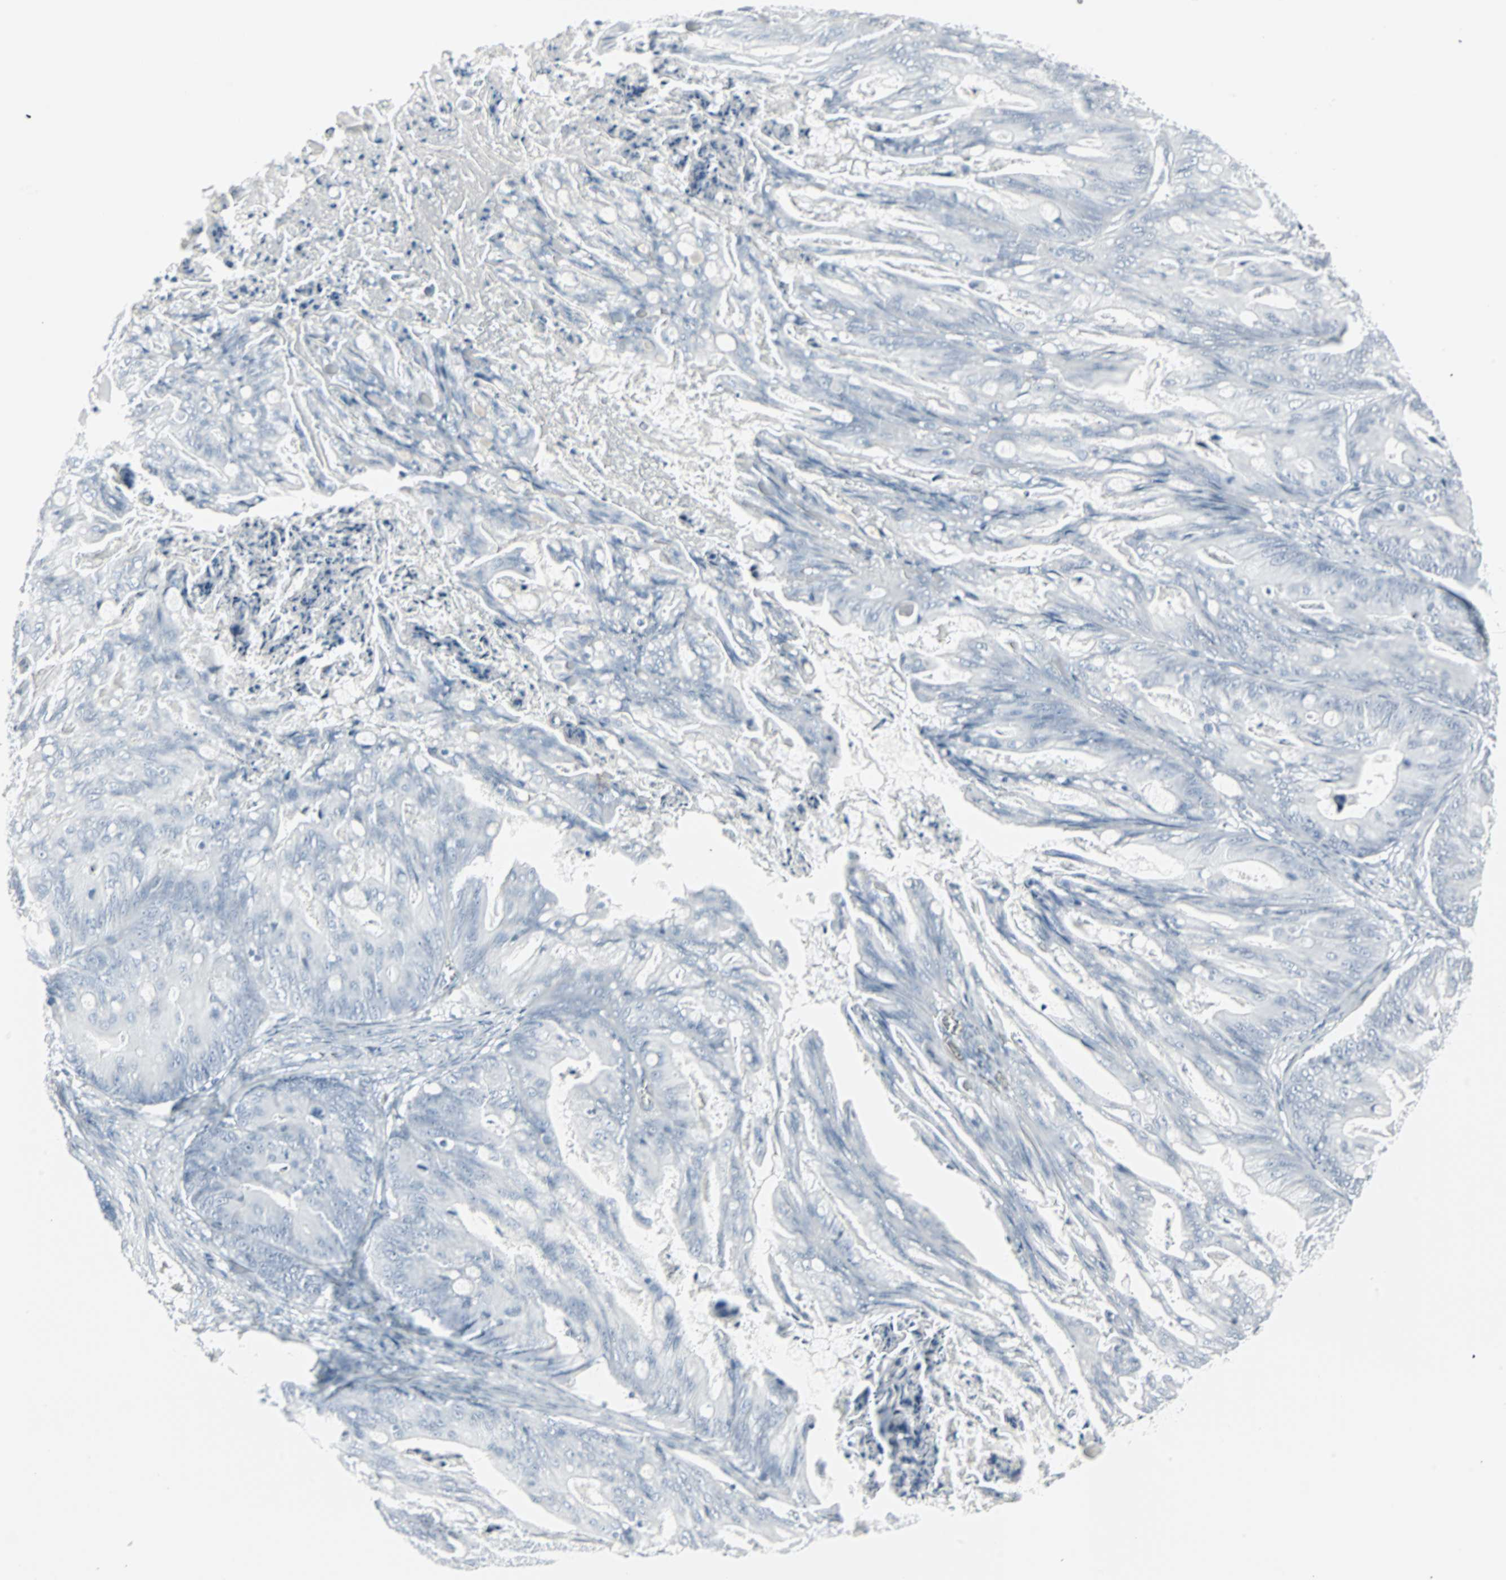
{"staining": {"intensity": "negative", "quantity": "none", "location": "none"}, "tissue": "ovarian cancer", "cell_type": "Tumor cells", "image_type": "cancer", "snomed": [{"axis": "morphology", "description": "Cystadenocarcinoma, mucinous, NOS"}, {"axis": "topography", "description": "Ovary"}], "caption": "Immunohistochemistry (IHC) image of ovarian cancer (mucinous cystadenocarcinoma) stained for a protein (brown), which shows no expression in tumor cells.", "gene": "LANCL3", "patient": {"sex": "female", "age": 37}}